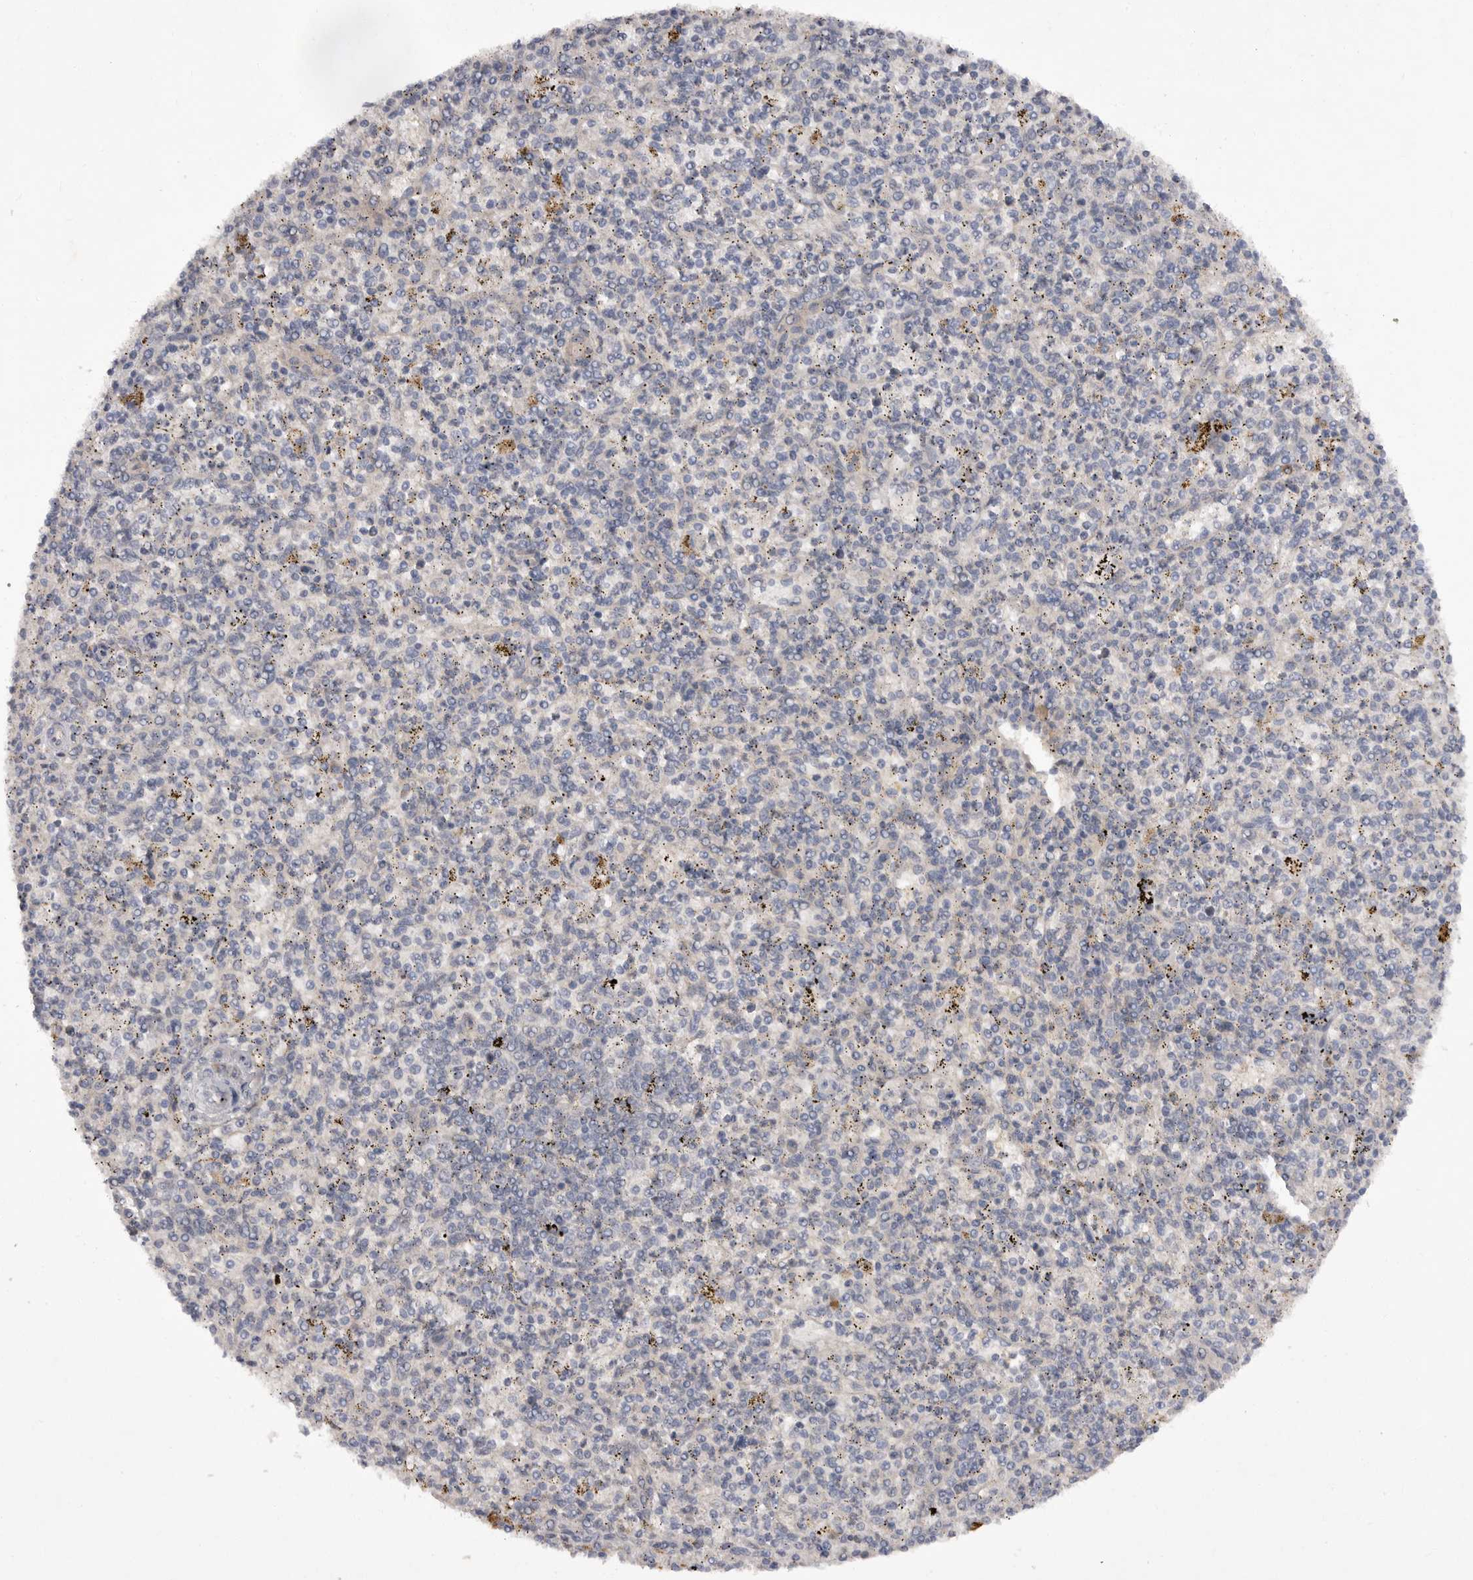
{"staining": {"intensity": "negative", "quantity": "none", "location": "none"}, "tissue": "spleen", "cell_type": "Cells in red pulp", "image_type": "normal", "snomed": [{"axis": "morphology", "description": "Normal tissue, NOS"}, {"axis": "topography", "description": "Spleen"}], "caption": "High magnification brightfield microscopy of benign spleen stained with DAB (brown) and counterstained with hematoxylin (blue): cells in red pulp show no significant expression.", "gene": "DHDDS", "patient": {"sex": "male", "age": 72}}